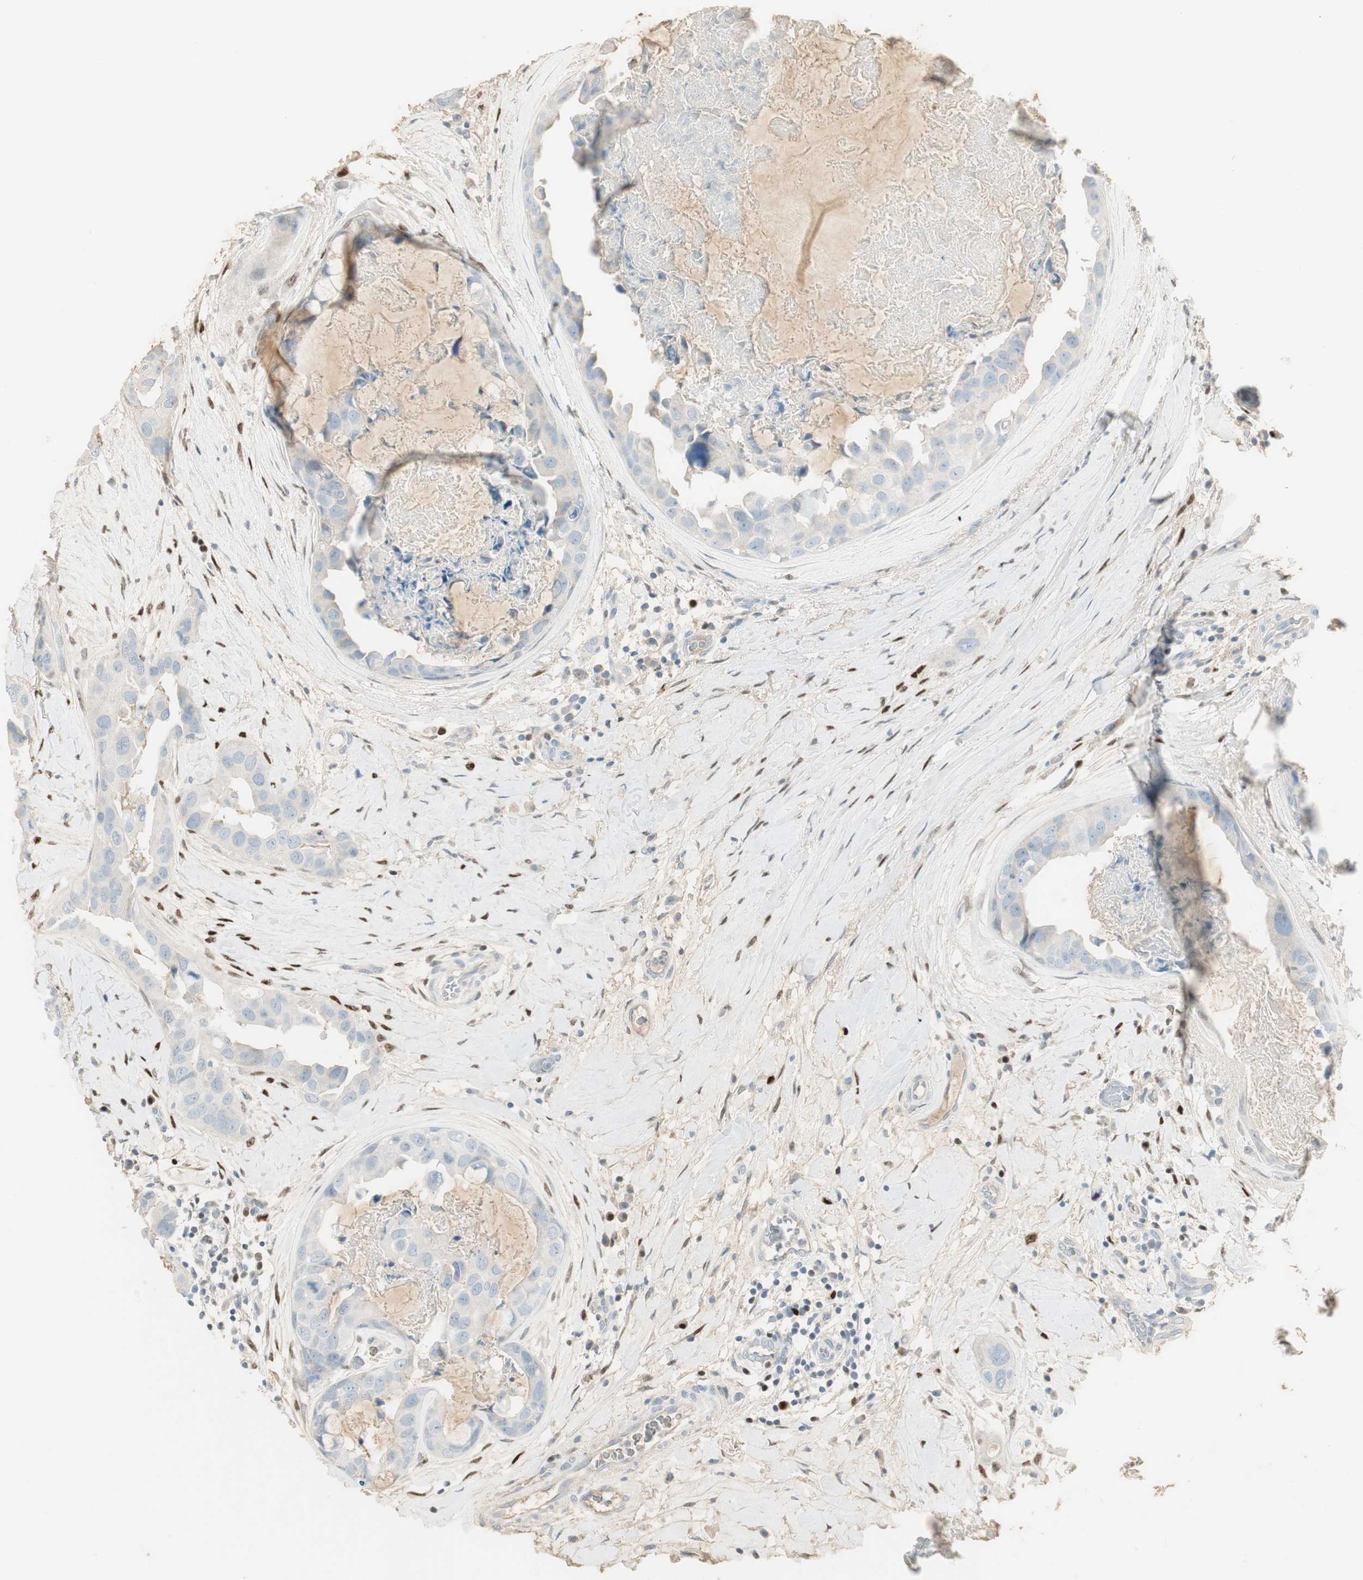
{"staining": {"intensity": "negative", "quantity": "none", "location": "none"}, "tissue": "breast cancer", "cell_type": "Tumor cells", "image_type": "cancer", "snomed": [{"axis": "morphology", "description": "Duct carcinoma"}, {"axis": "topography", "description": "Breast"}], "caption": "High power microscopy micrograph of an immunohistochemistry micrograph of breast cancer (infiltrating ductal carcinoma), revealing no significant positivity in tumor cells. Nuclei are stained in blue.", "gene": "RUNX2", "patient": {"sex": "female", "age": 40}}